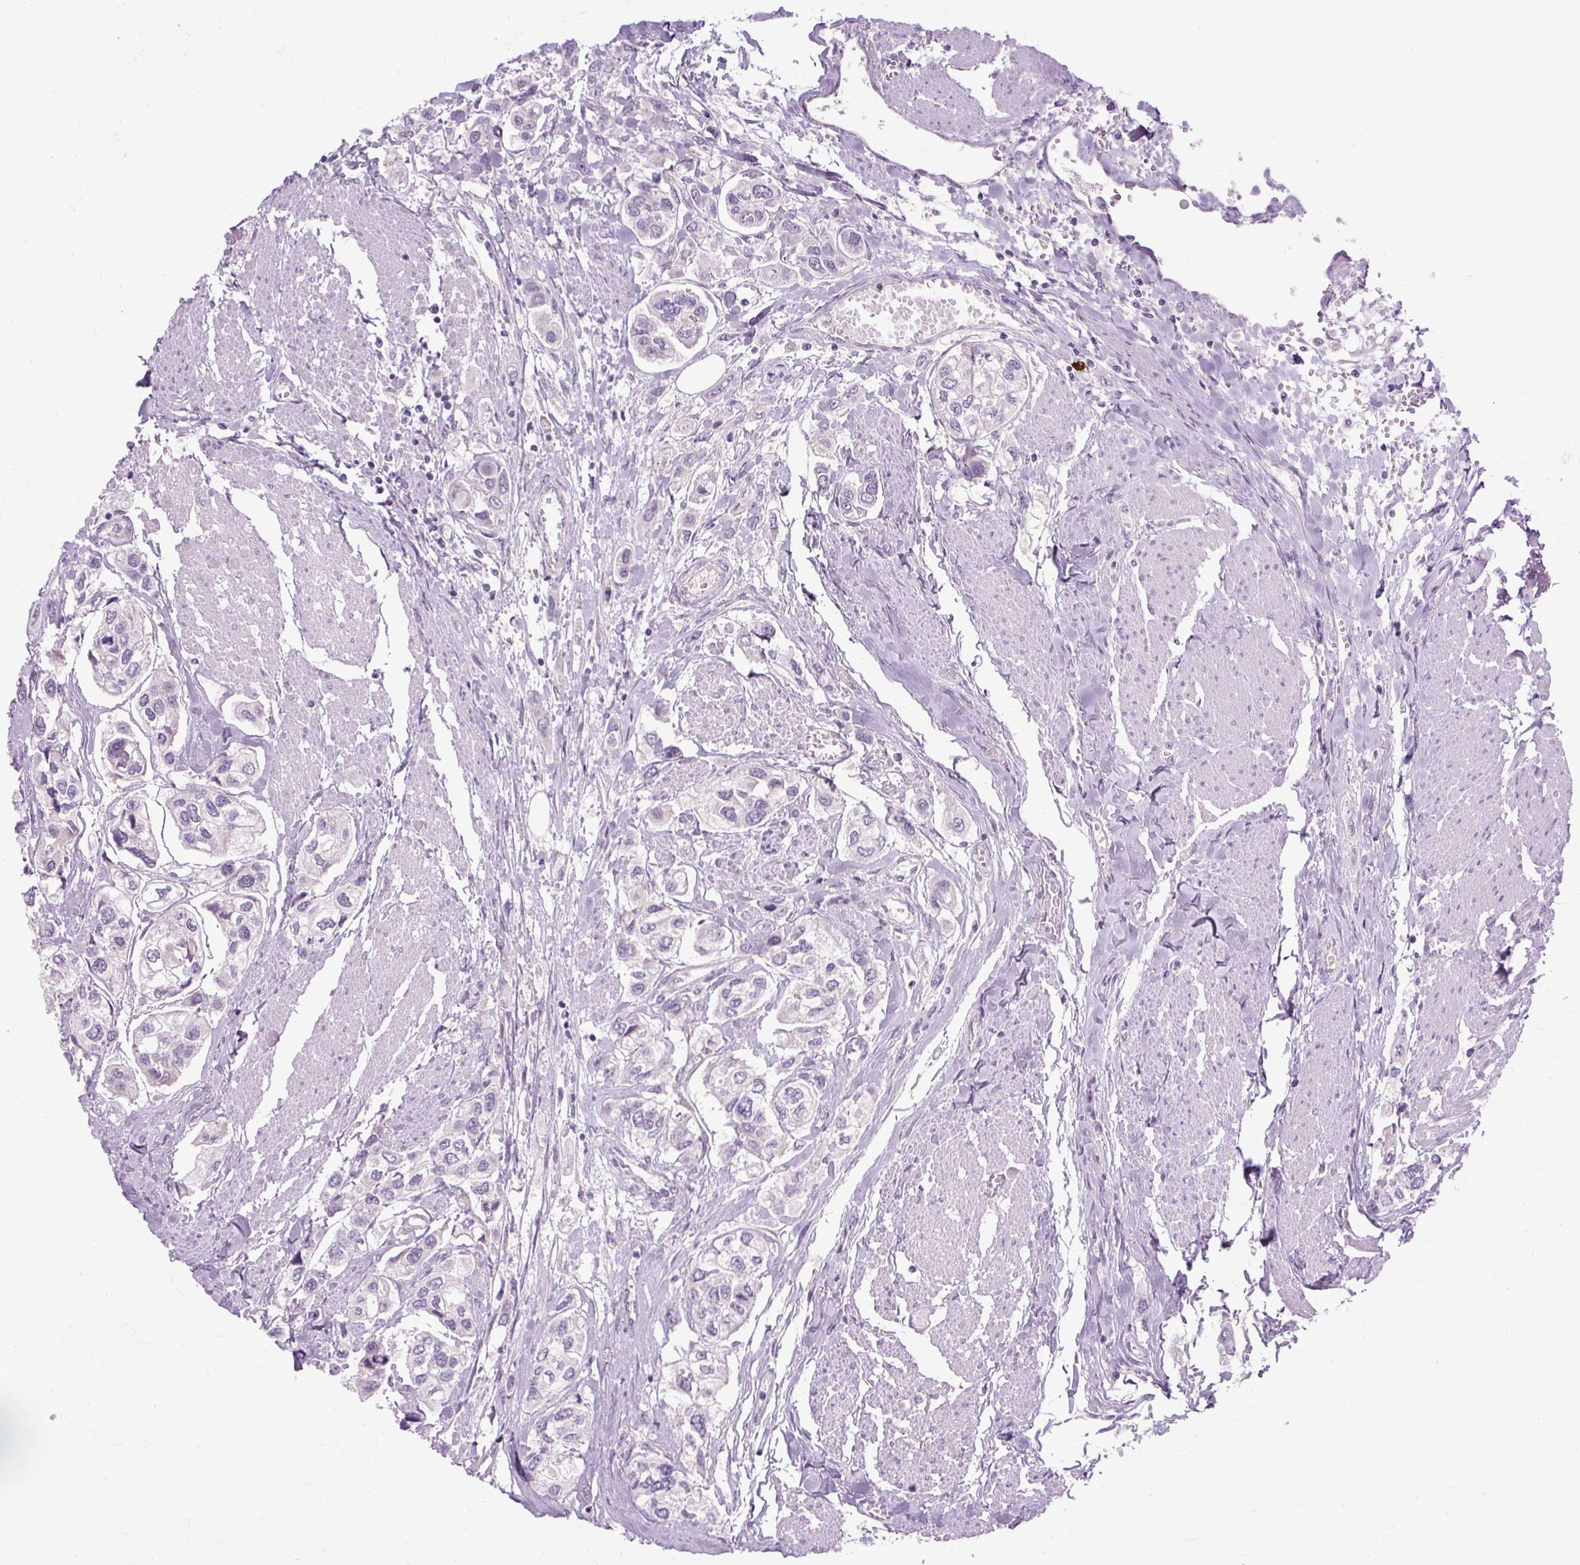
{"staining": {"intensity": "negative", "quantity": "none", "location": "none"}, "tissue": "urothelial cancer", "cell_type": "Tumor cells", "image_type": "cancer", "snomed": [{"axis": "morphology", "description": "Urothelial carcinoma, High grade"}, {"axis": "topography", "description": "Urinary bladder"}], "caption": "DAB (3,3'-diaminobenzidine) immunohistochemical staining of urothelial carcinoma (high-grade) exhibits no significant expression in tumor cells.", "gene": "ARRDC2", "patient": {"sex": "male", "age": 67}}